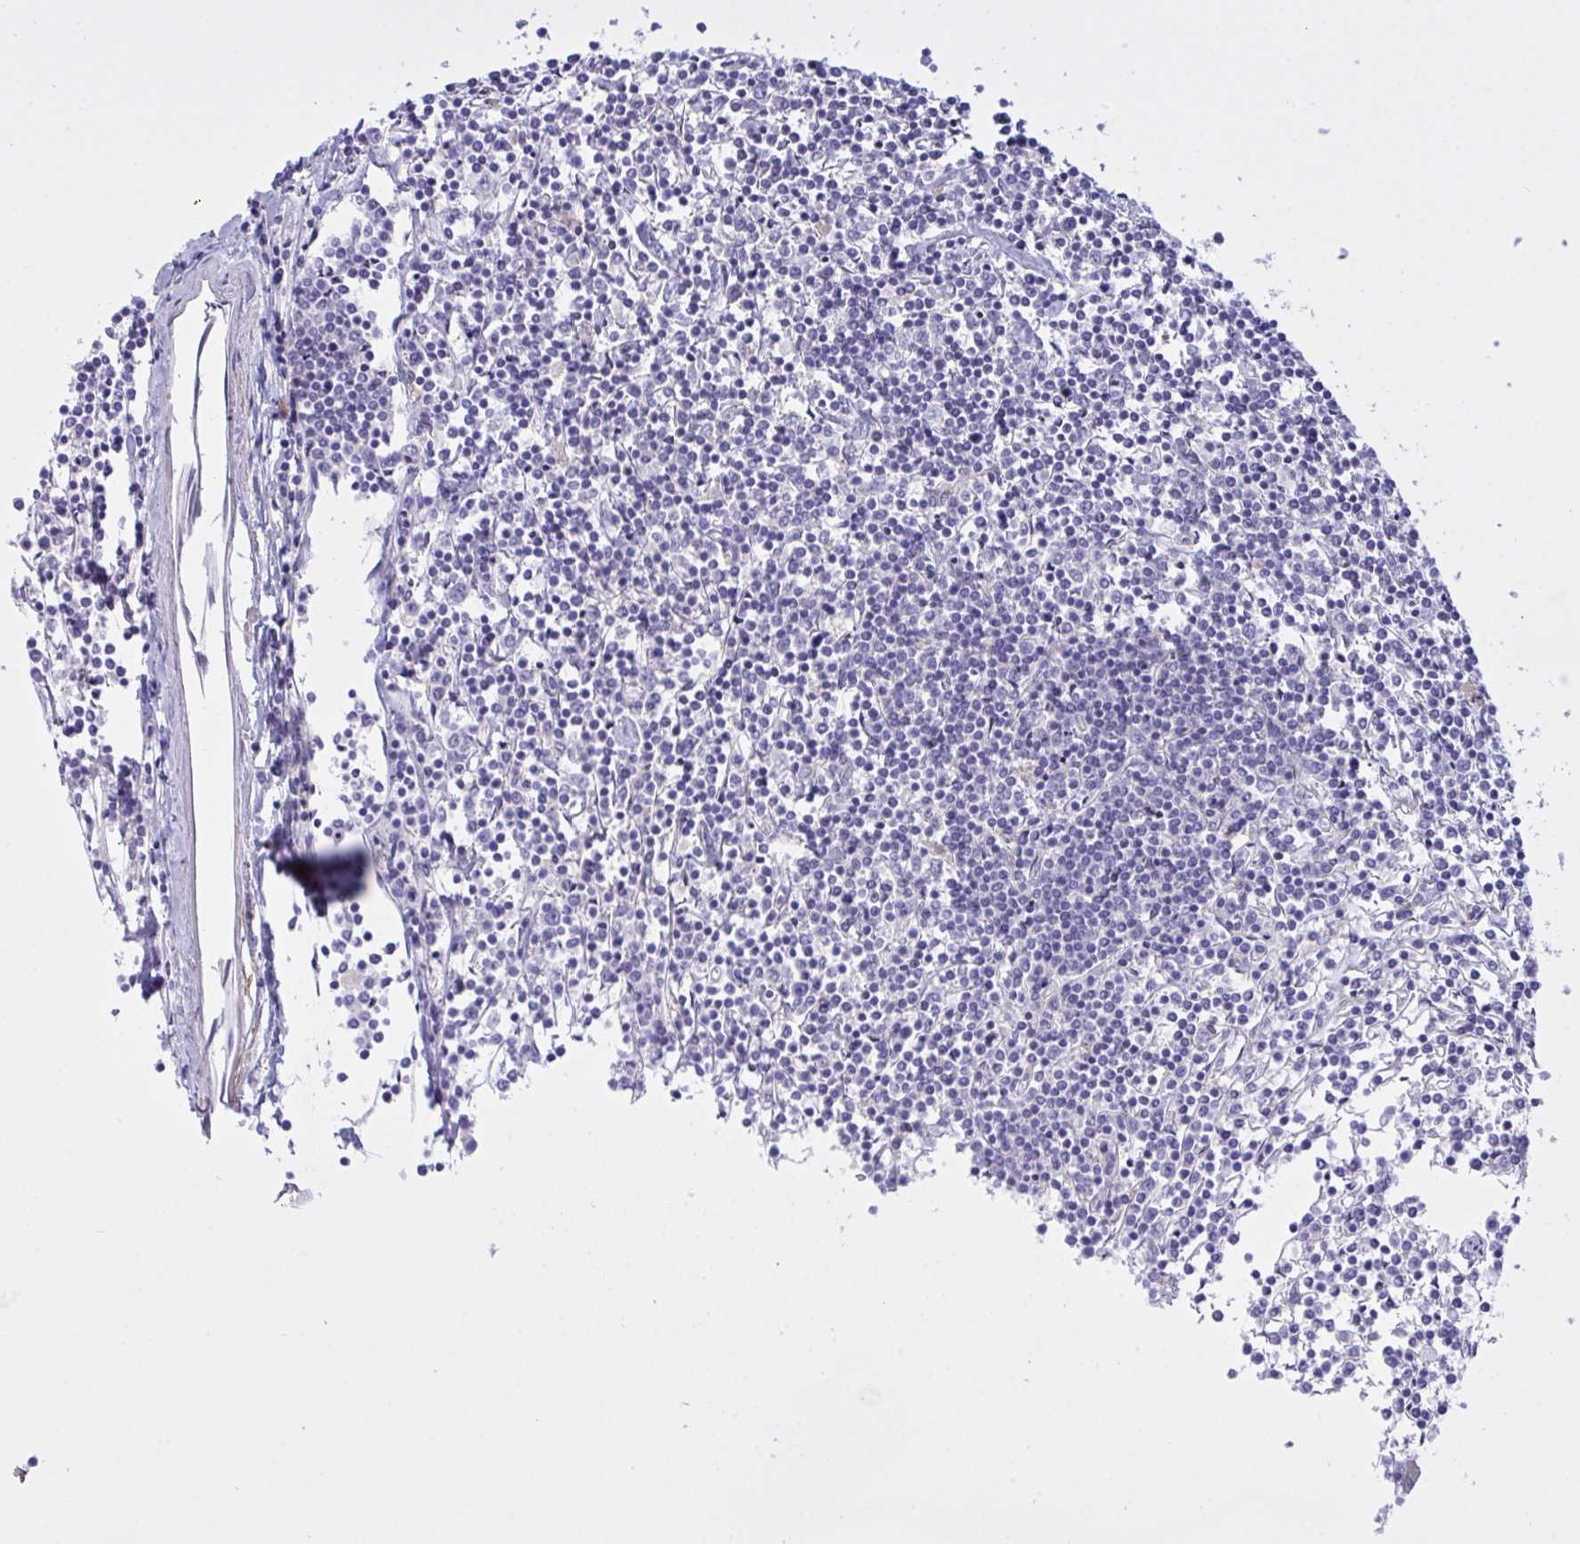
{"staining": {"intensity": "negative", "quantity": "none", "location": "none"}, "tissue": "lymphoma", "cell_type": "Tumor cells", "image_type": "cancer", "snomed": [{"axis": "morphology", "description": "Malignant lymphoma, non-Hodgkin's type, Low grade"}, {"axis": "topography", "description": "Spleen"}], "caption": "Immunohistochemistry histopathology image of neoplastic tissue: malignant lymphoma, non-Hodgkin's type (low-grade) stained with DAB displays no significant protein staining in tumor cells.", "gene": "FAM86B1", "patient": {"sex": "female", "age": 19}}